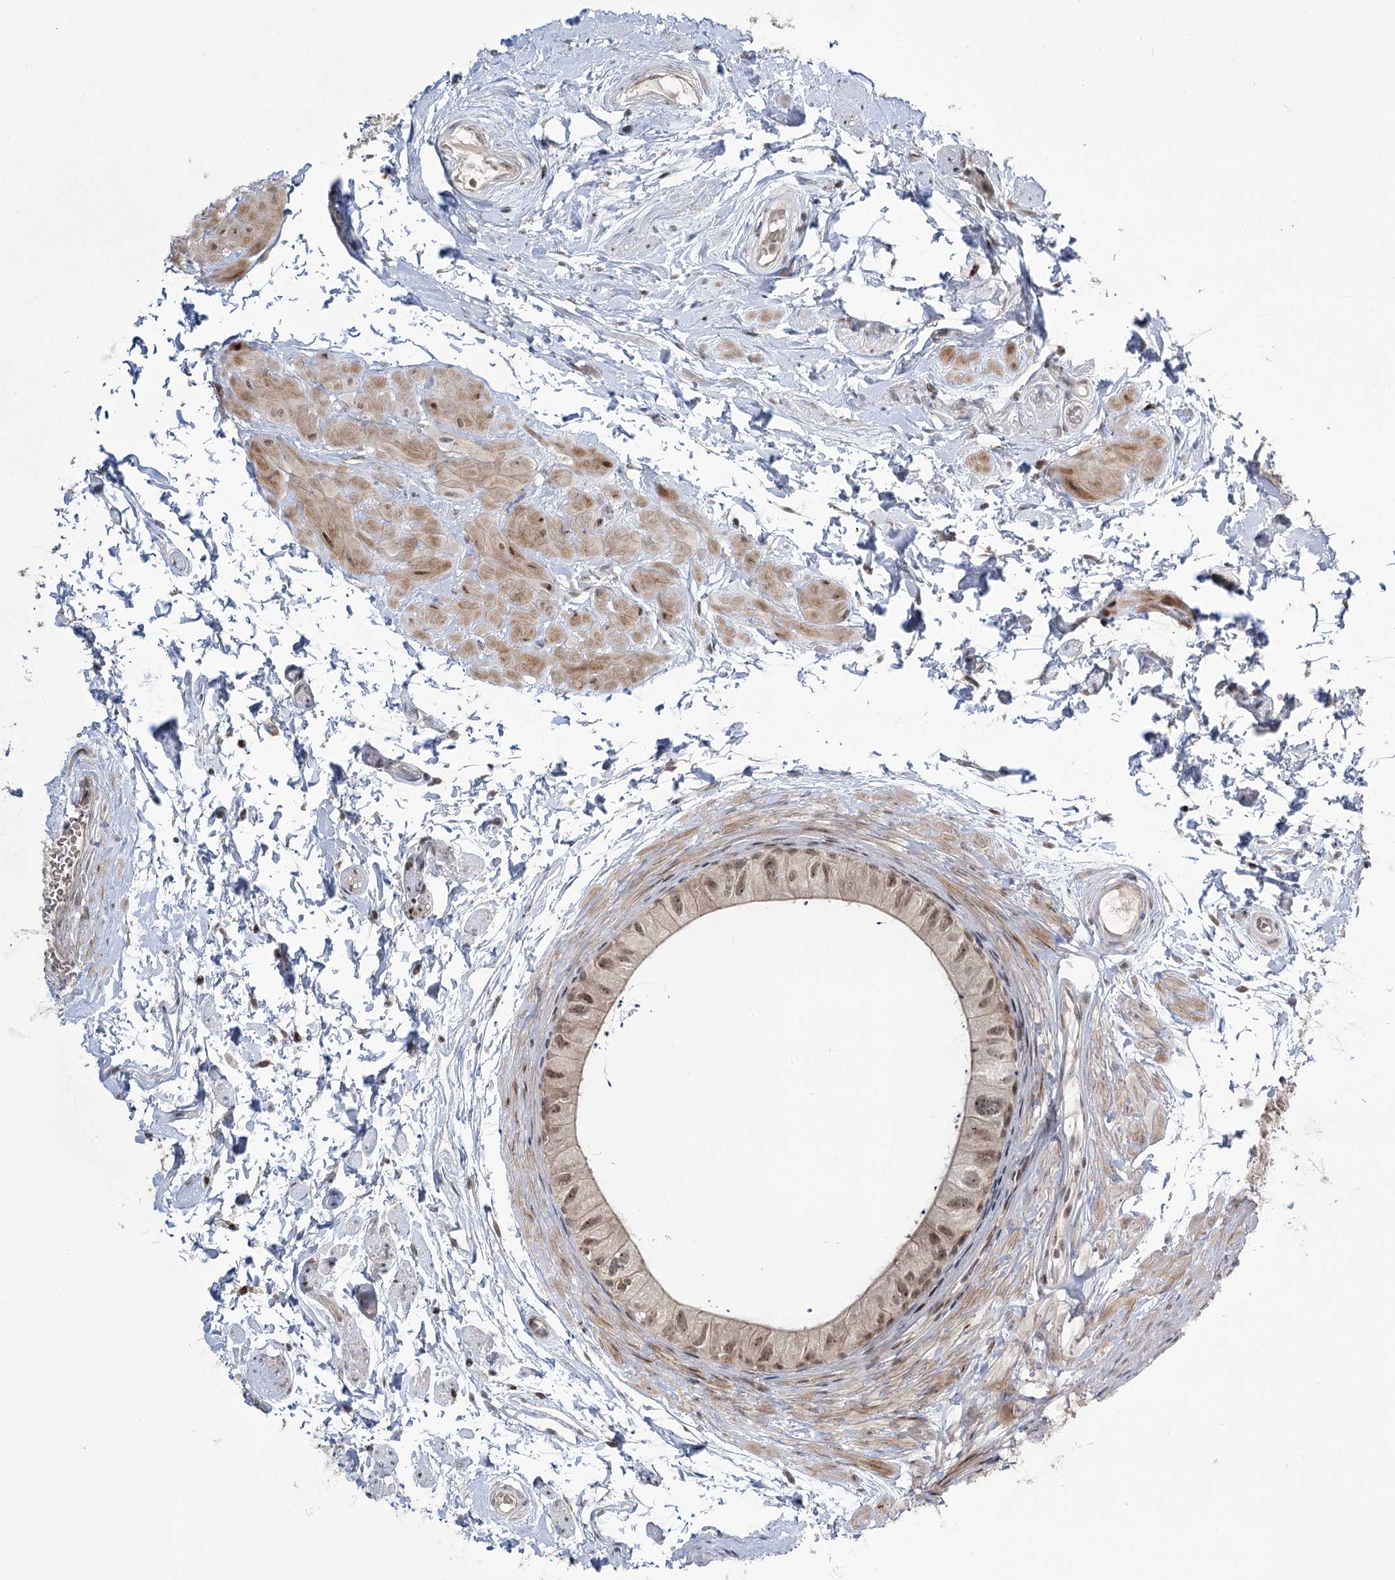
{"staining": {"intensity": "moderate", "quantity": "25%-75%", "location": "nuclear"}, "tissue": "epididymis", "cell_type": "Glandular cells", "image_type": "normal", "snomed": [{"axis": "morphology", "description": "Normal tissue, NOS"}, {"axis": "topography", "description": "Epididymis"}], "caption": "Protein positivity by immunohistochemistry exhibits moderate nuclear staining in about 25%-75% of glandular cells in normal epididymis.", "gene": "HELQ", "patient": {"sex": "male", "age": 50}}